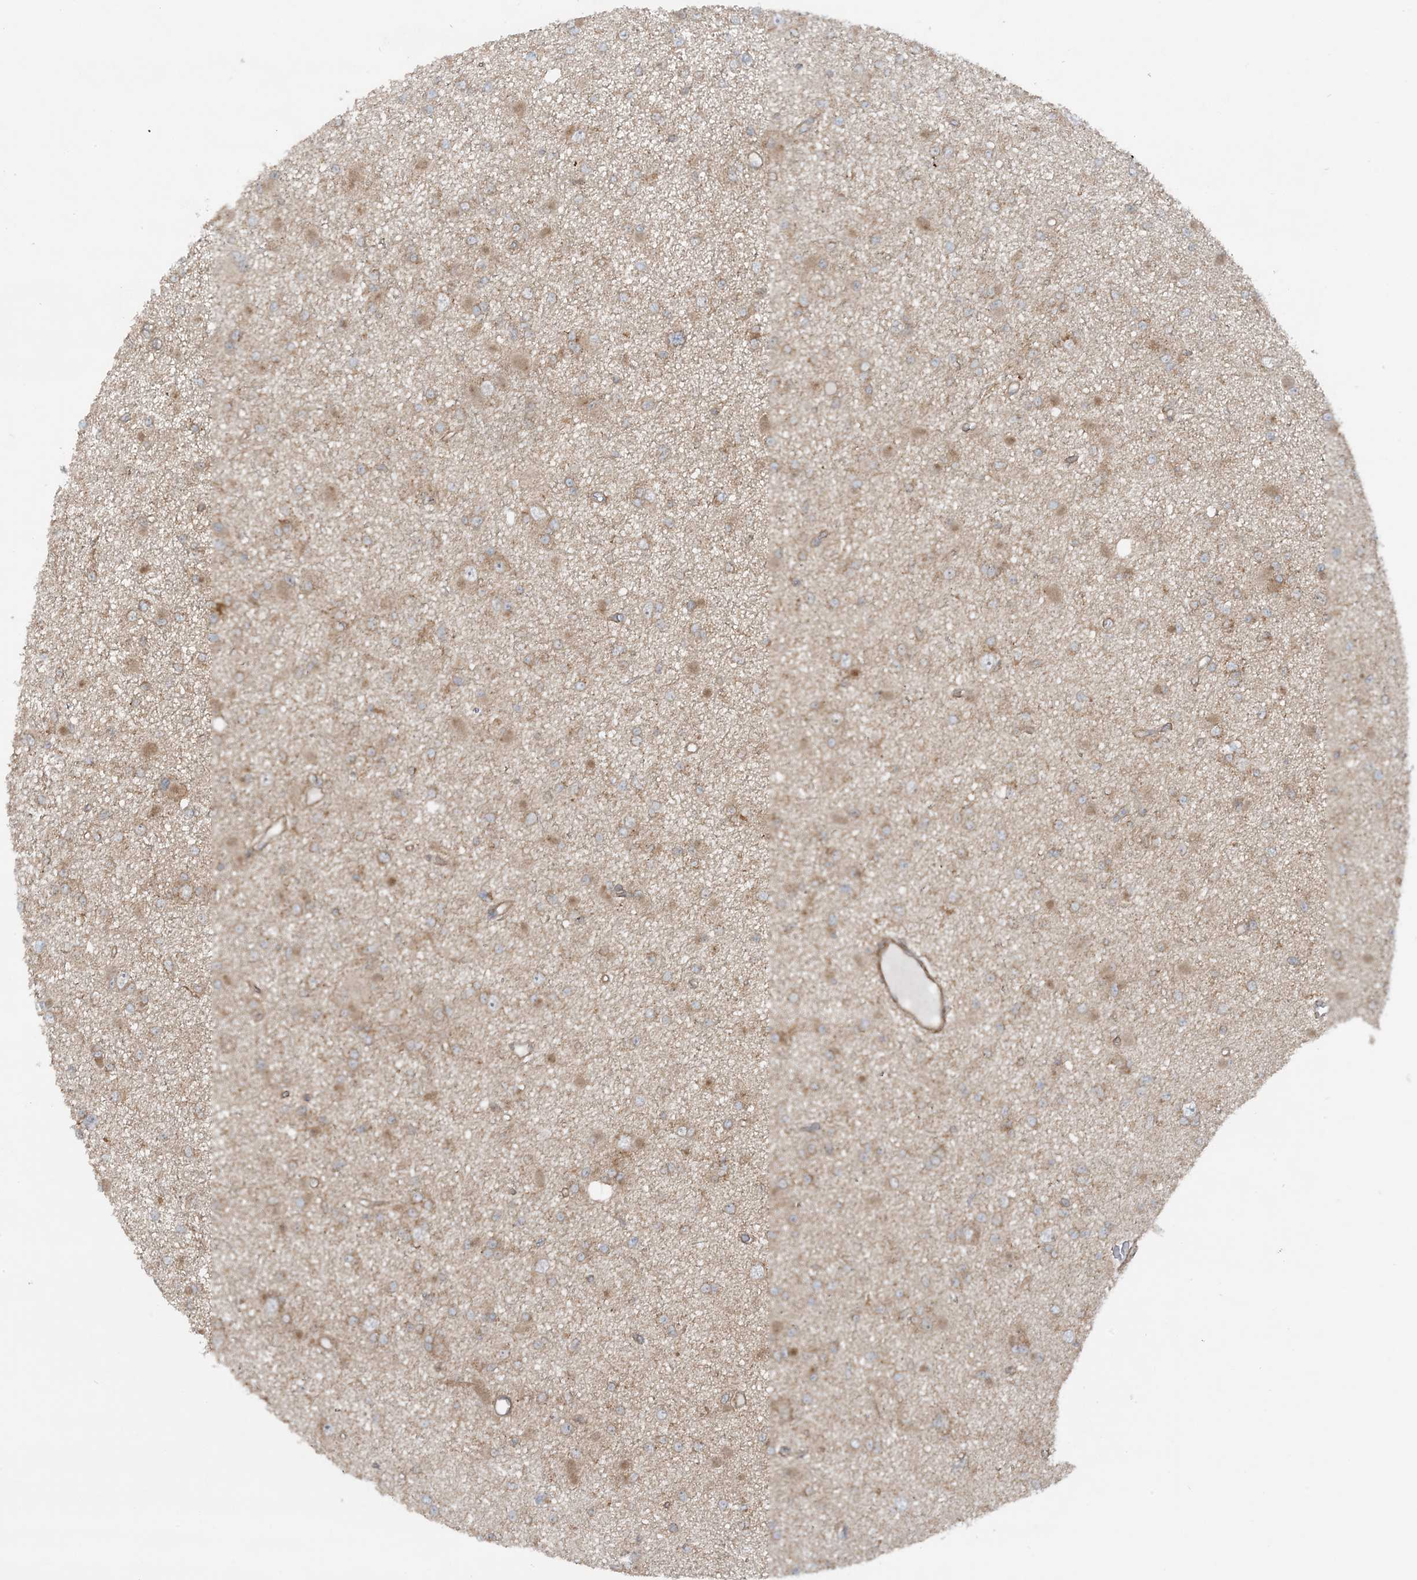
{"staining": {"intensity": "weak", "quantity": "25%-75%", "location": "cytoplasmic/membranous"}, "tissue": "glioma", "cell_type": "Tumor cells", "image_type": "cancer", "snomed": [{"axis": "morphology", "description": "Glioma, malignant, Low grade"}, {"axis": "topography", "description": "Brain"}], "caption": "IHC staining of malignant glioma (low-grade), which displays low levels of weak cytoplasmic/membranous positivity in about 25%-75% of tumor cells indicating weak cytoplasmic/membranous protein staining. The staining was performed using DAB (brown) for protein detection and nuclei were counterstained in hematoxylin (blue).", "gene": "STAM2", "patient": {"sex": "female", "age": 22}}